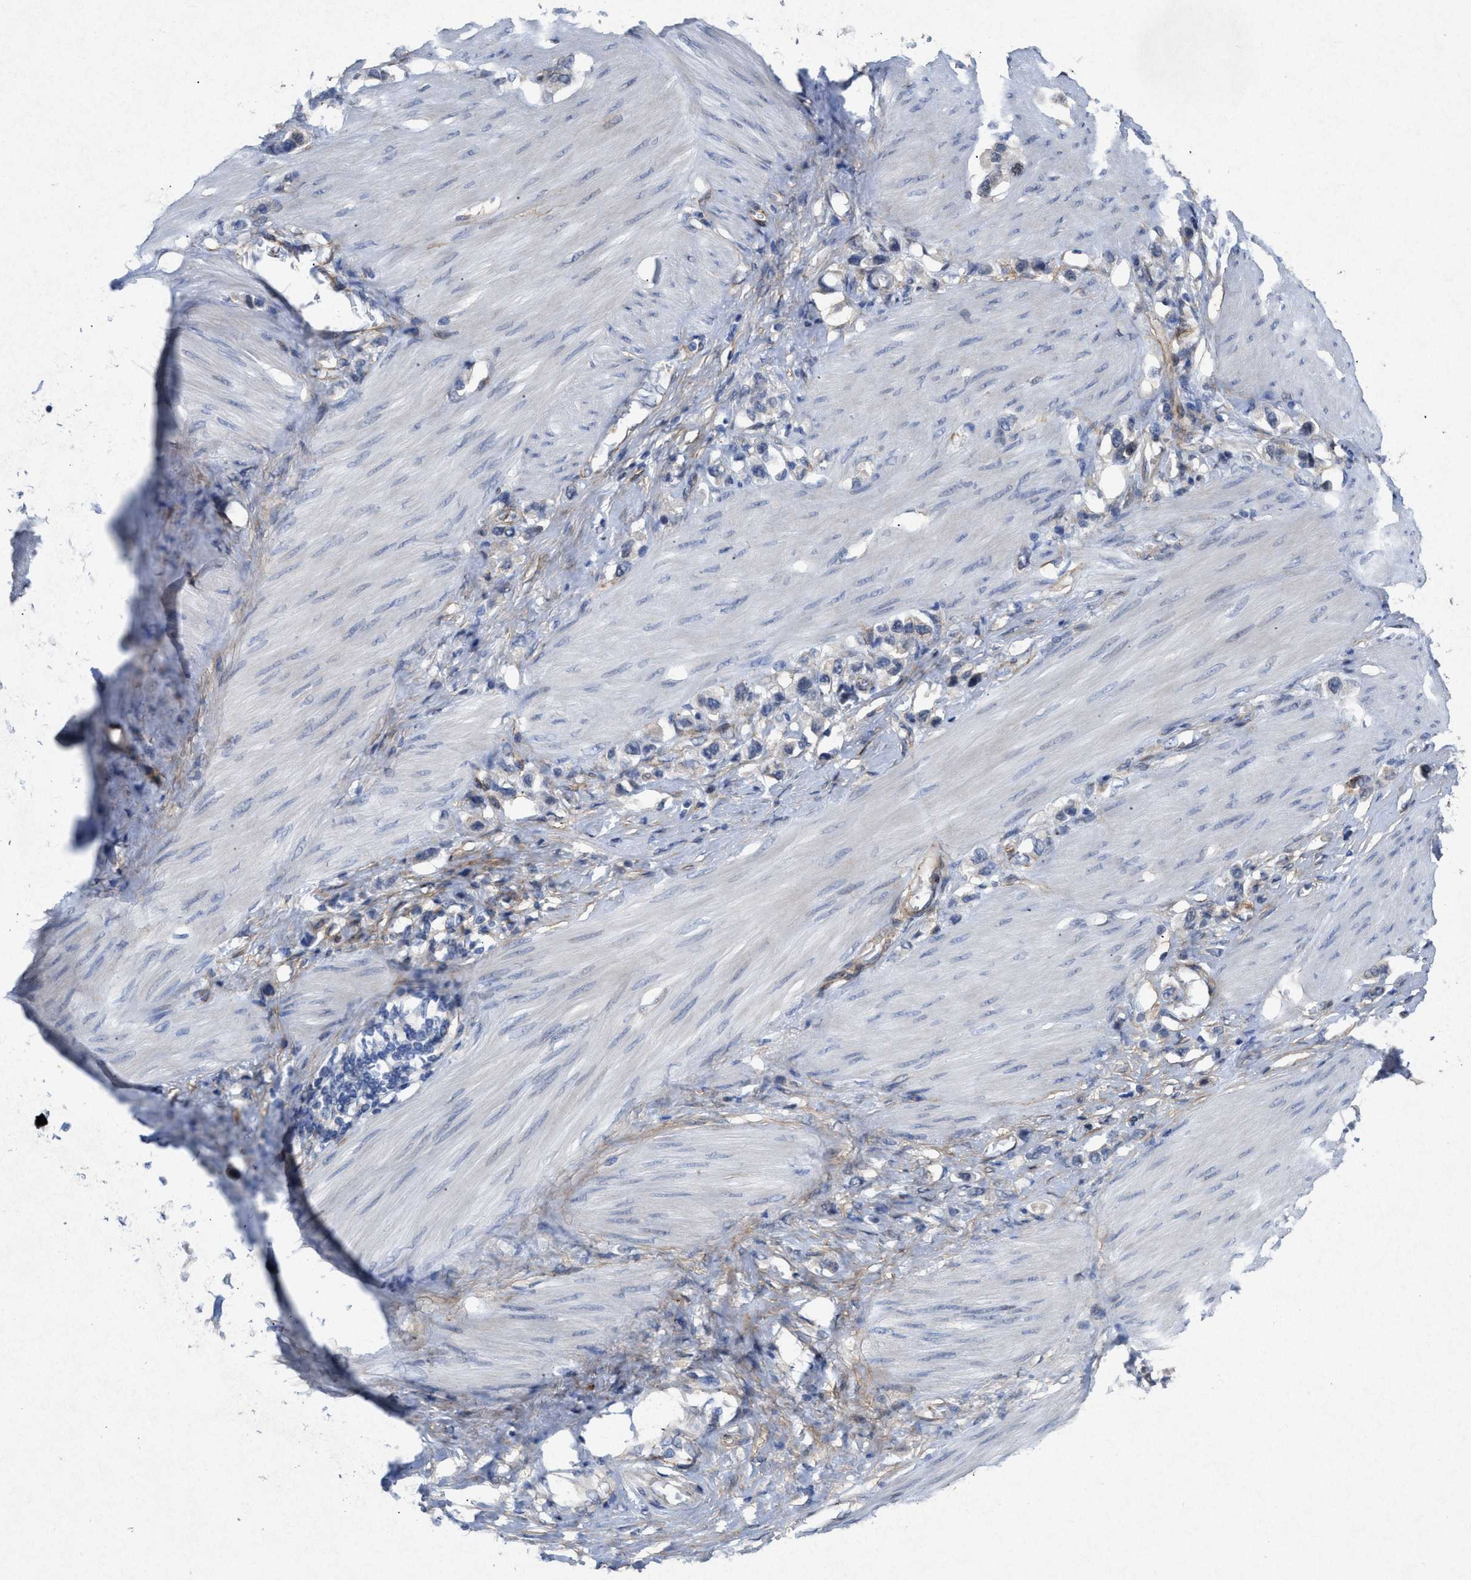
{"staining": {"intensity": "negative", "quantity": "none", "location": "none"}, "tissue": "stomach cancer", "cell_type": "Tumor cells", "image_type": "cancer", "snomed": [{"axis": "morphology", "description": "Adenocarcinoma, NOS"}, {"axis": "topography", "description": "Stomach"}], "caption": "Stomach cancer was stained to show a protein in brown. There is no significant staining in tumor cells.", "gene": "PDGFRA", "patient": {"sex": "female", "age": 65}}